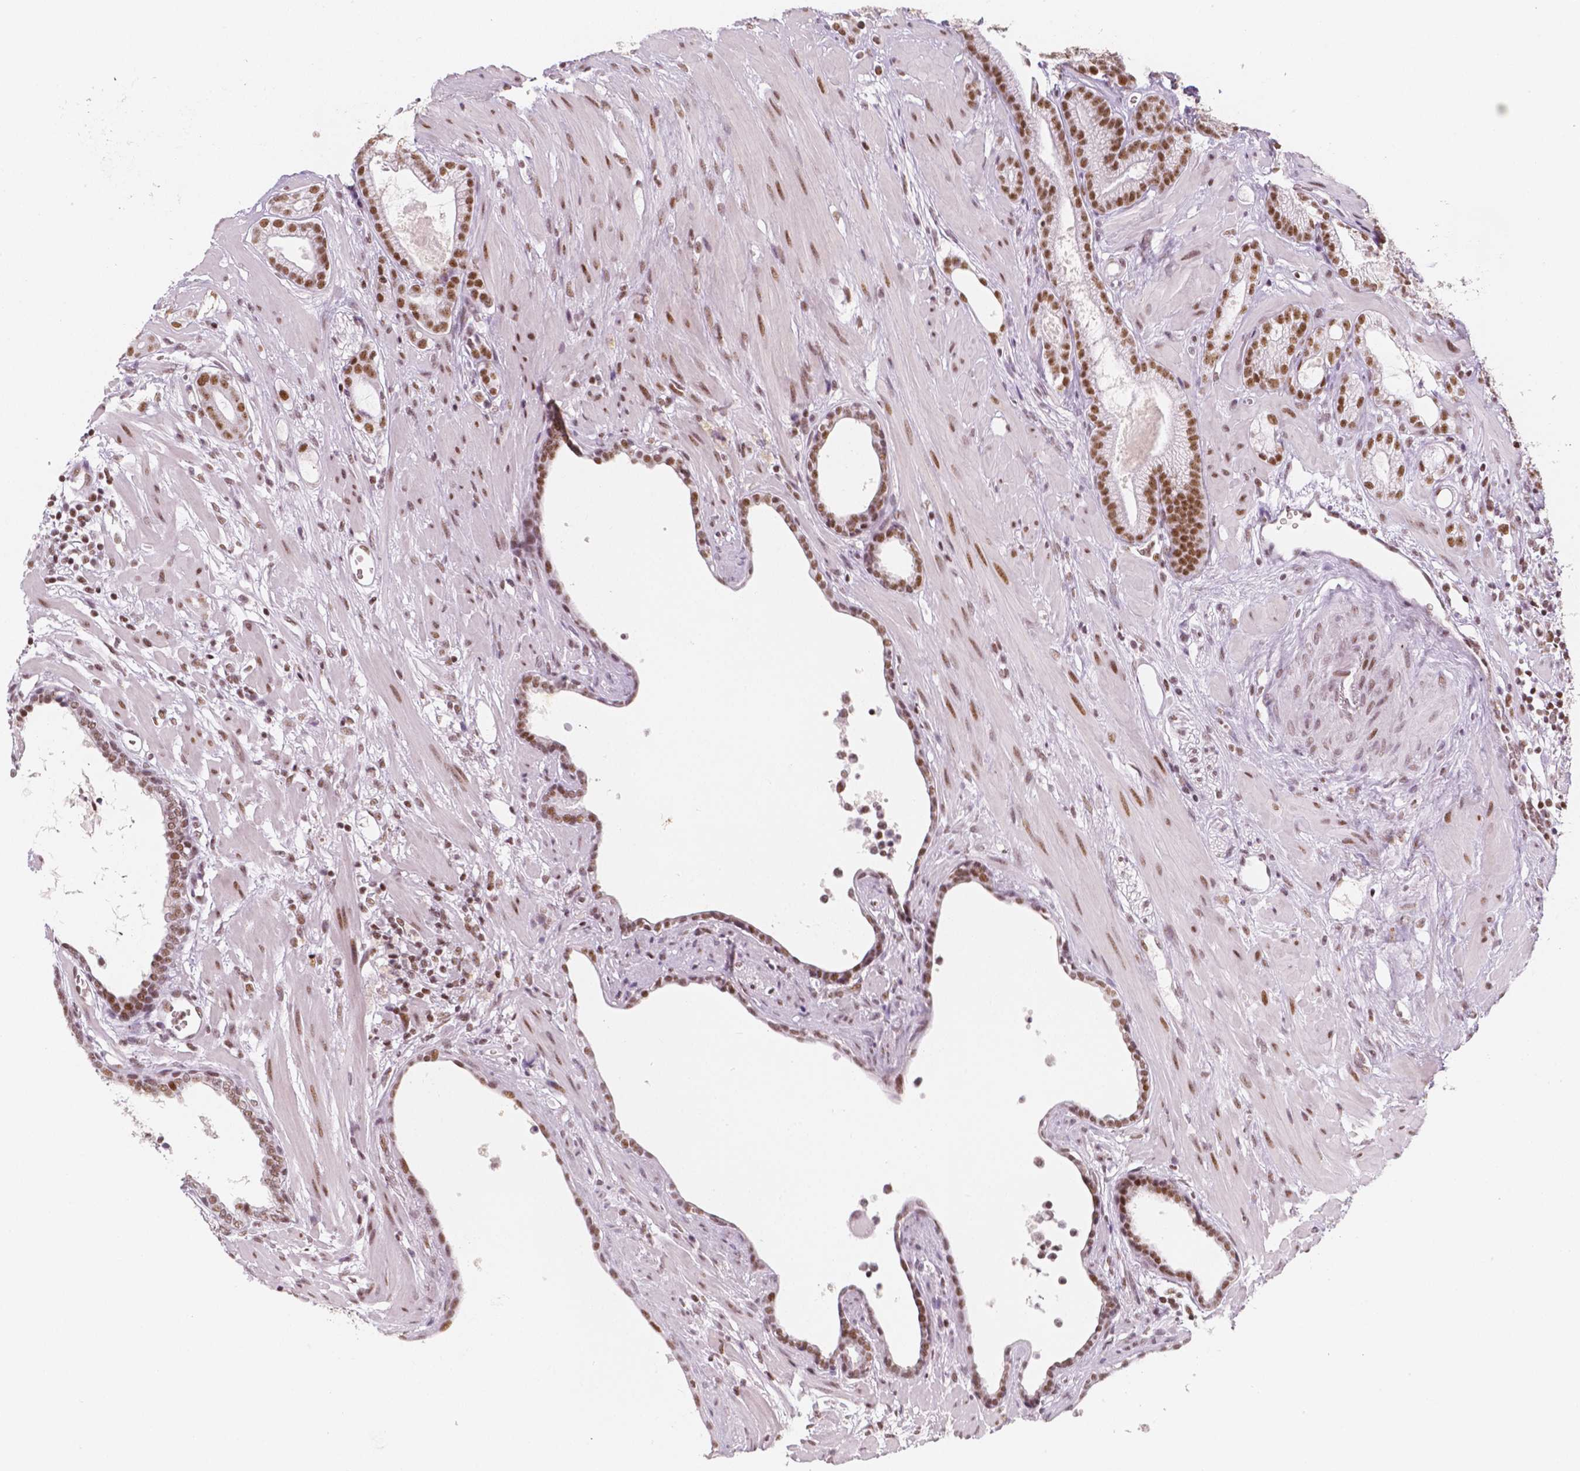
{"staining": {"intensity": "moderate", "quantity": ">75%", "location": "nuclear"}, "tissue": "prostate cancer", "cell_type": "Tumor cells", "image_type": "cancer", "snomed": [{"axis": "morphology", "description": "Adenocarcinoma, Low grade"}, {"axis": "topography", "description": "Prostate"}], "caption": "The photomicrograph reveals immunohistochemical staining of prostate adenocarcinoma (low-grade). There is moderate nuclear positivity is appreciated in approximately >75% of tumor cells.", "gene": "HDAC1", "patient": {"sex": "male", "age": 57}}